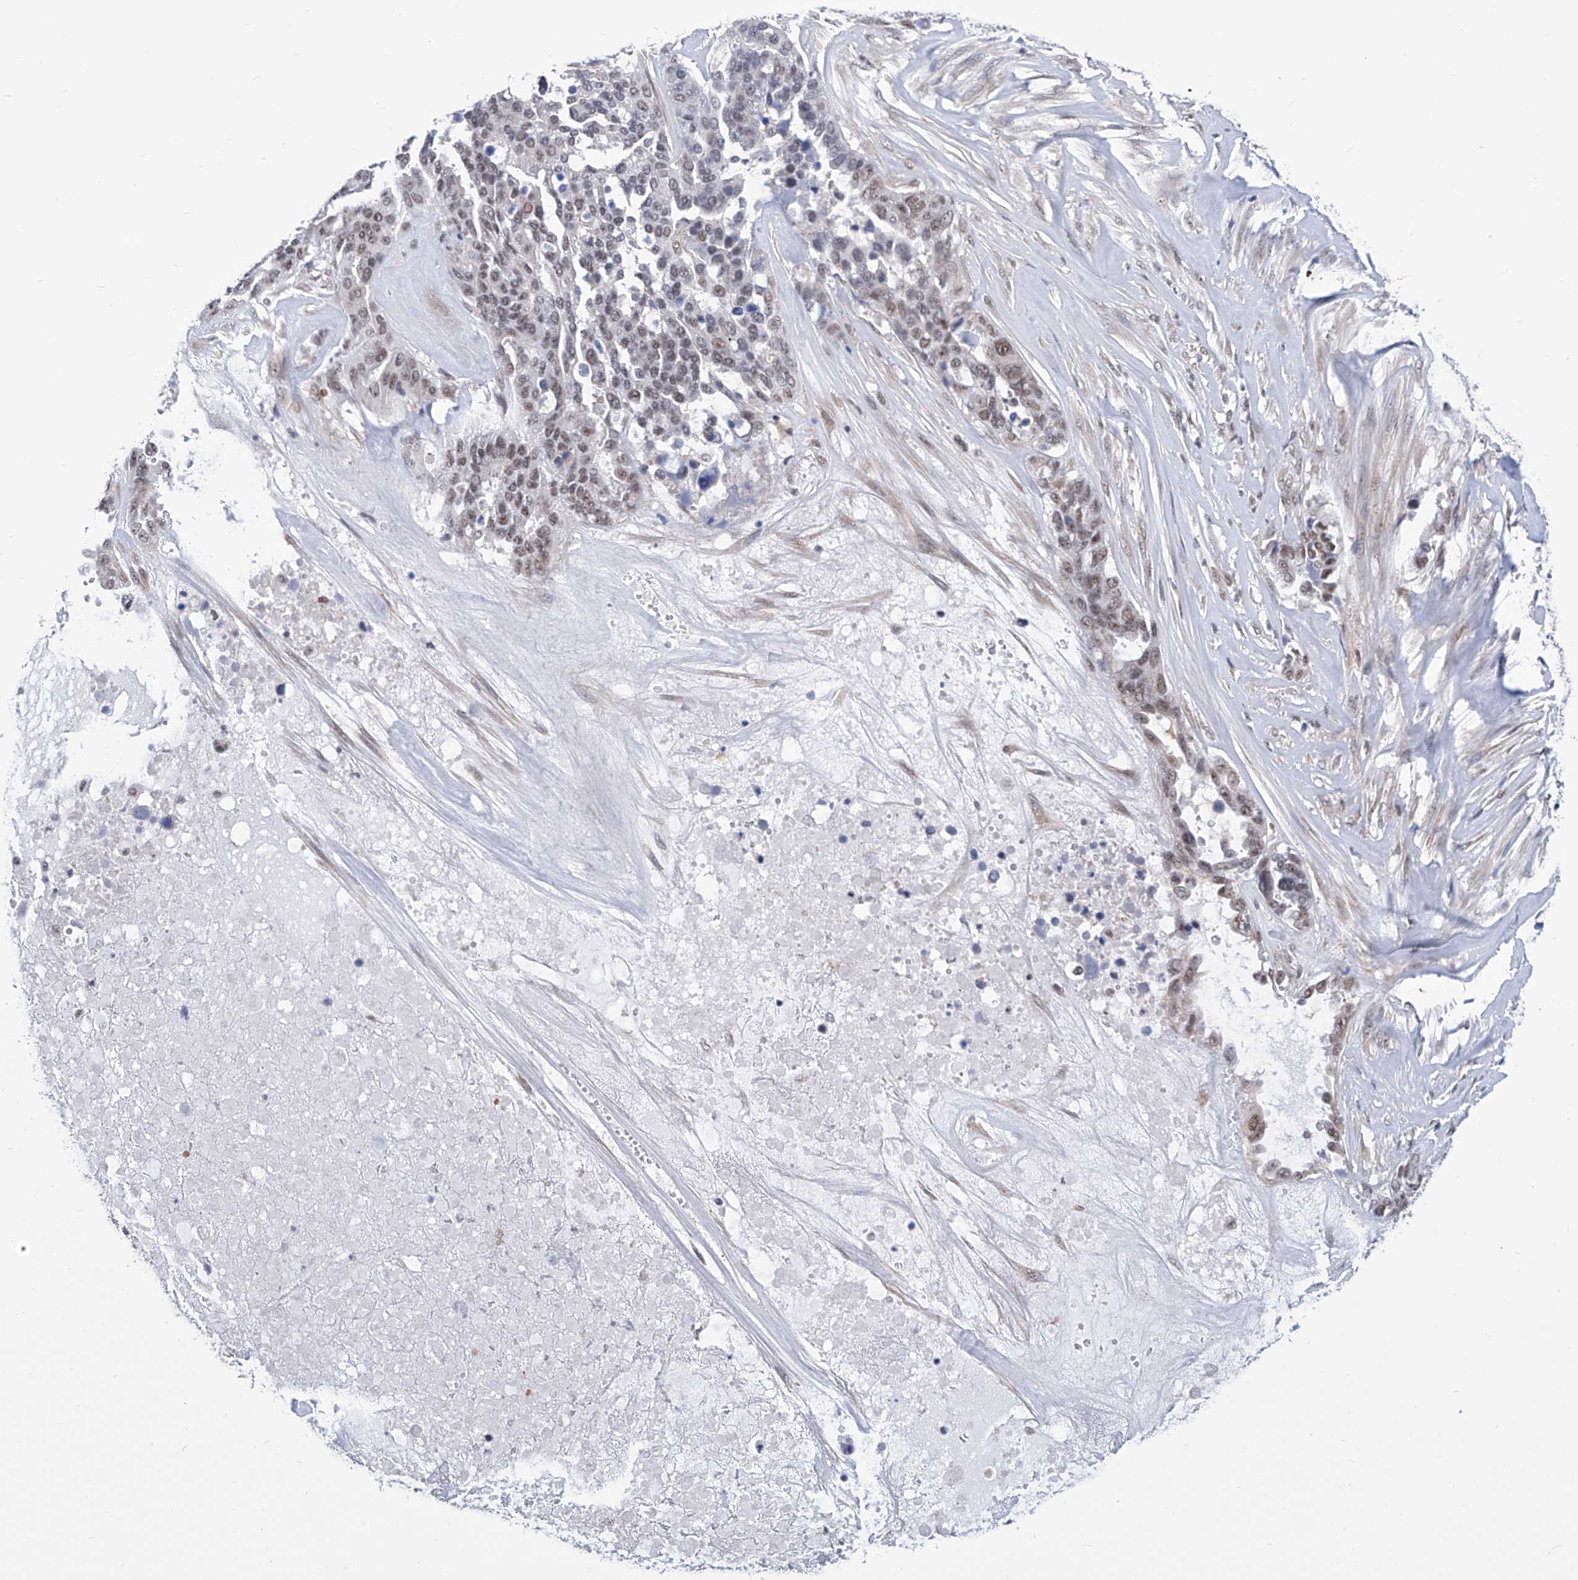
{"staining": {"intensity": "weak", "quantity": ">75%", "location": "nuclear"}, "tissue": "ovarian cancer", "cell_type": "Tumor cells", "image_type": "cancer", "snomed": [{"axis": "morphology", "description": "Cystadenocarcinoma, serous, NOS"}, {"axis": "topography", "description": "Ovary"}], "caption": "Tumor cells display low levels of weak nuclear expression in about >75% of cells in human ovarian cancer (serous cystadenocarcinoma).", "gene": "SART1", "patient": {"sex": "female", "age": 44}}